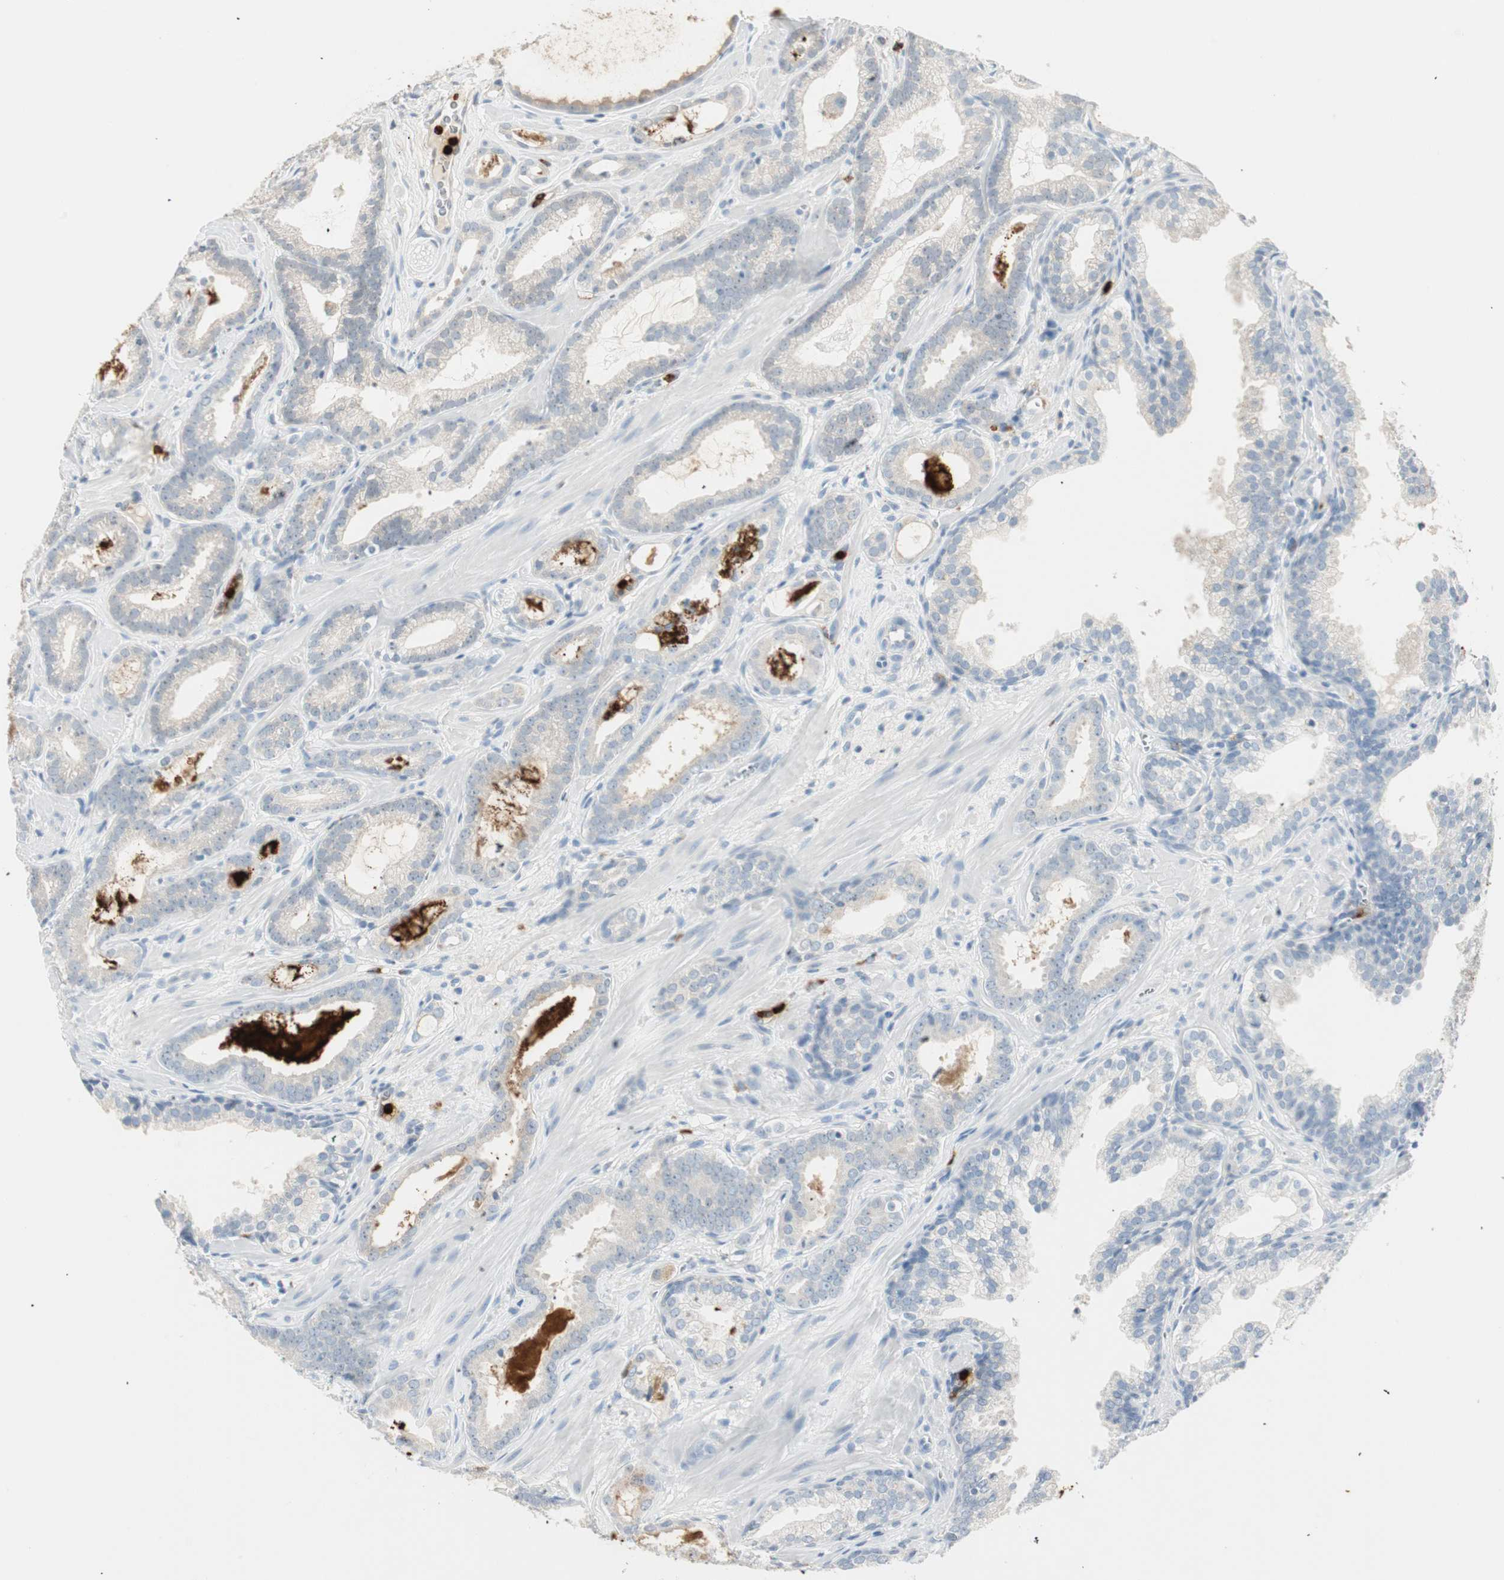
{"staining": {"intensity": "weak", "quantity": "25%-75%", "location": "cytoplasmic/membranous"}, "tissue": "prostate cancer", "cell_type": "Tumor cells", "image_type": "cancer", "snomed": [{"axis": "morphology", "description": "Adenocarcinoma, Low grade"}, {"axis": "topography", "description": "Prostate"}], "caption": "IHC photomicrograph of neoplastic tissue: prostate cancer stained using IHC reveals low levels of weak protein expression localized specifically in the cytoplasmic/membranous of tumor cells, appearing as a cytoplasmic/membranous brown color.", "gene": "PRTN3", "patient": {"sex": "male", "age": 57}}